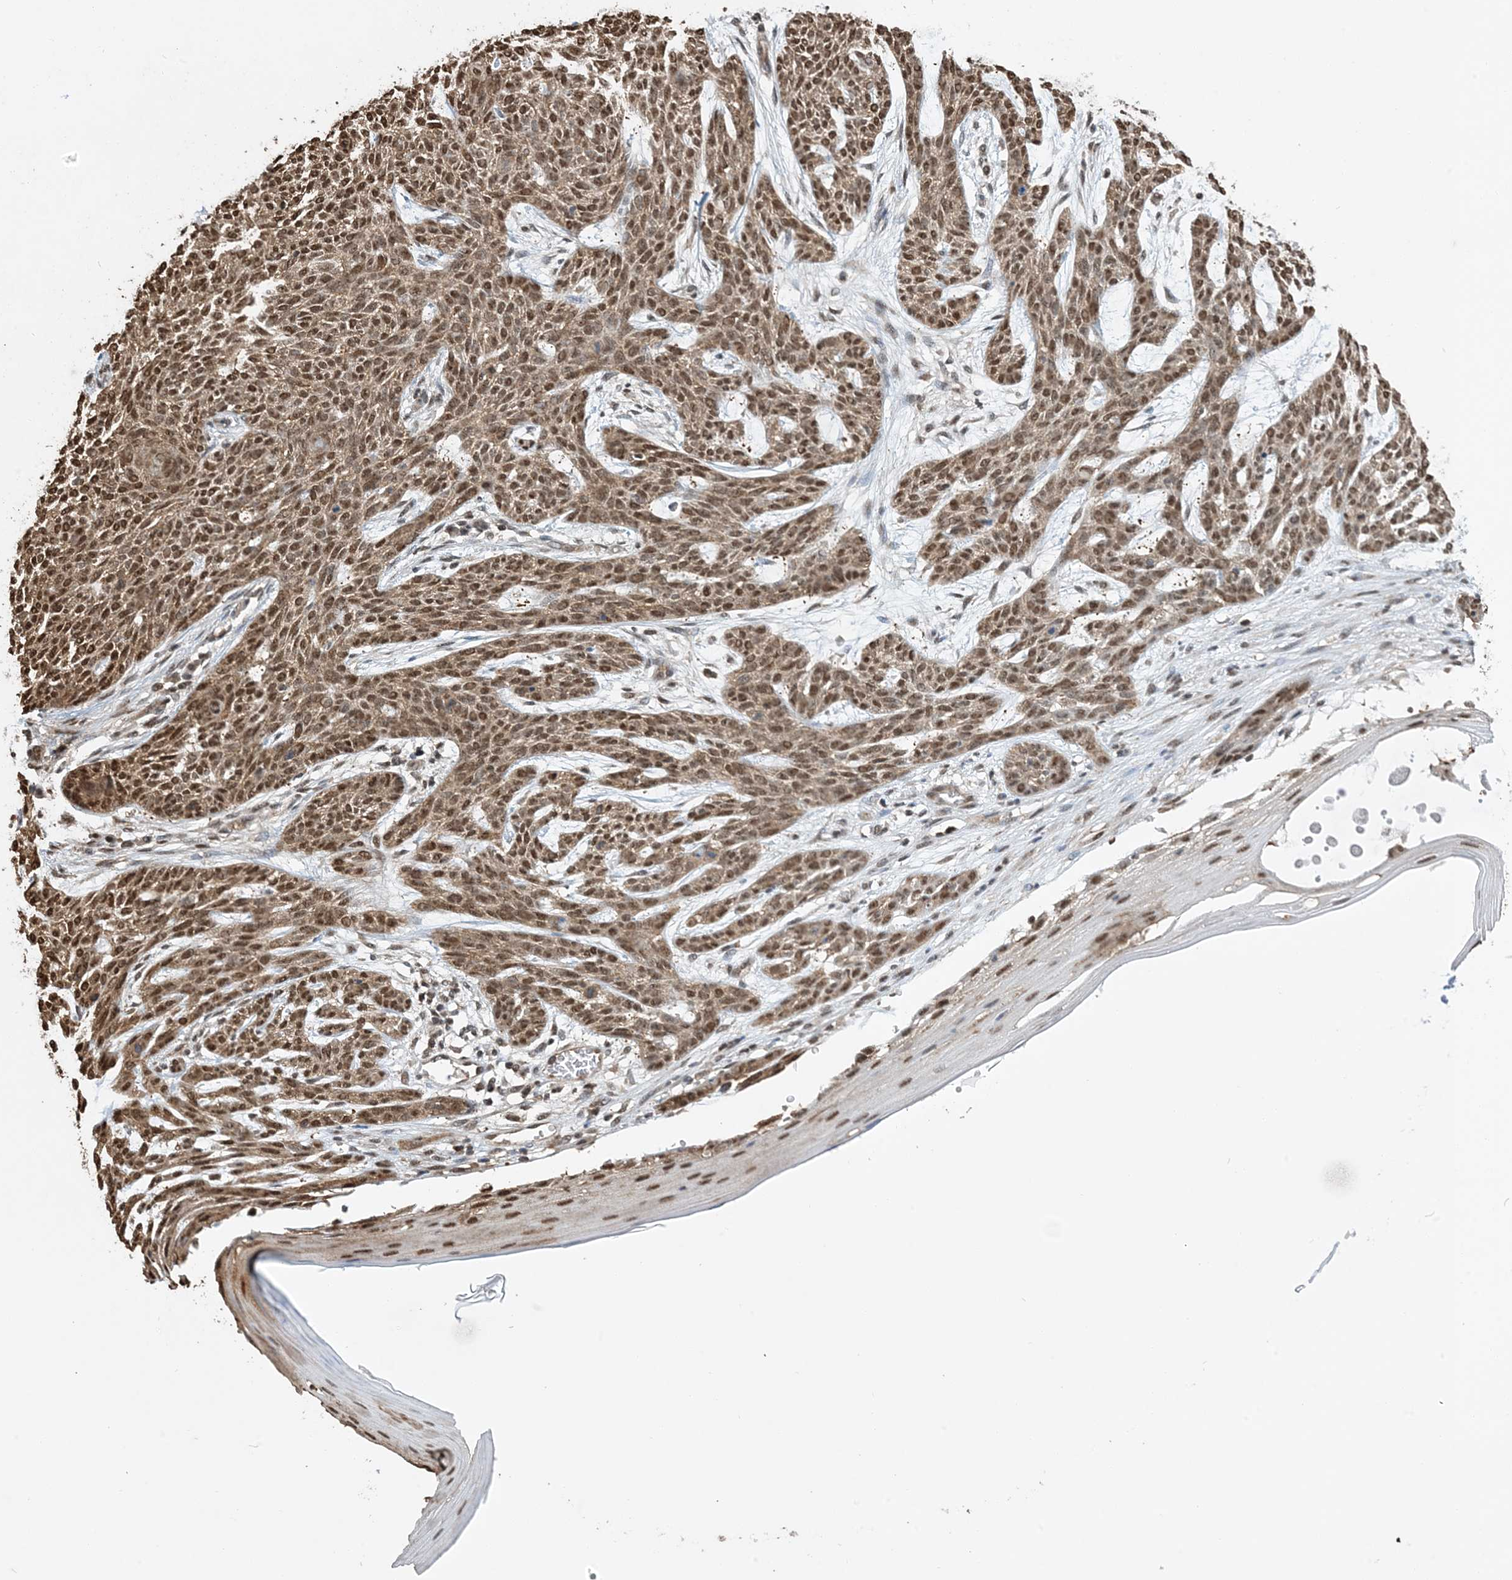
{"staining": {"intensity": "moderate", "quantity": ">75%", "location": "cytoplasmic/membranous,nuclear"}, "tissue": "skin cancer", "cell_type": "Tumor cells", "image_type": "cancer", "snomed": [{"axis": "morphology", "description": "Basal cell carcinoma"}, {"axis": "topography", "description": "Skin"}], "caption": "A medium amount of moderate cytoplasmic/membranous and nuclear expression is identified in about >75% of tumor cells in skin cancer tissue. Immunohistochemistry stains the protein in brown and the nuclei are stained blue.", "gene": "HSPA1A", "patient": {"sex": "female", "age": 59}}